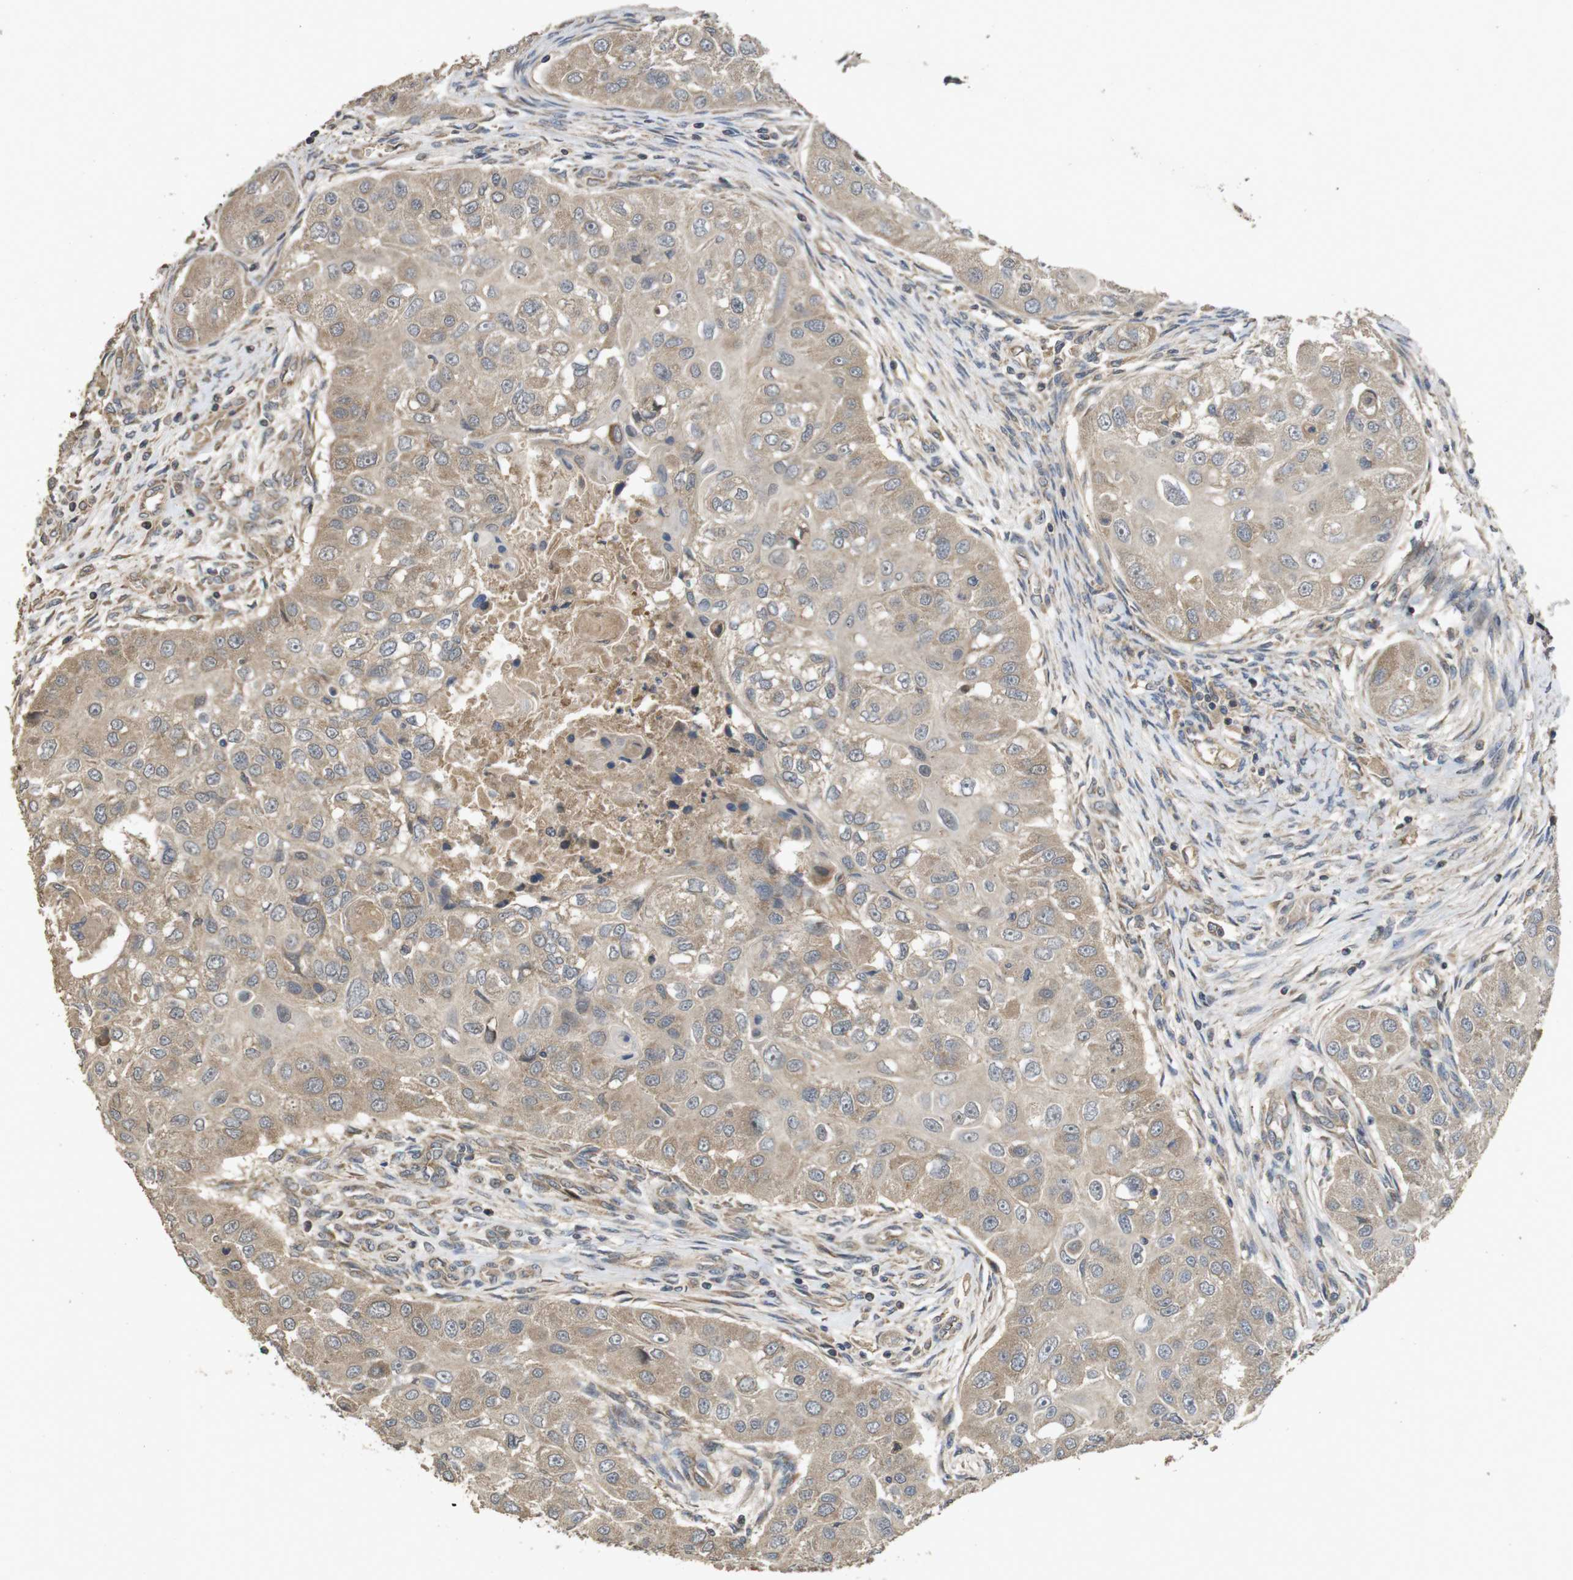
{"staining": {"intensity": "weak", "quantity": ">75%", "location": "cytoplasmic/membranous"}, "tissue": "head and neck cancer", "cell_type": "Tumor cells", "image_type": "cancer", "snomed": [{"axis": "morphology", "description": "Normal tissue, NOS"}, {"axis": "morphology", "description": "Squamous cell carcinoma, NOS"}, {"axis": "topography", "description": "Skeletal muscle"}, {"axis": "topography", "description": "Head-Neck"}], "caption": "Head and neck cancer (squamous cell carcinoma) stained with DAB IHC shows low levels of weak cytoplasmic/membranous positivity in about >75% of tumor cells. The staining was performed using DAB (3,3'-diaminobenzidine) to visualize the protein expression in brown, while the nuclei were stained in blue with hematoxylin (Magnification: 20x).", "gene": "PCDHB10", "patient": {"sex": "male", "age": 51}}